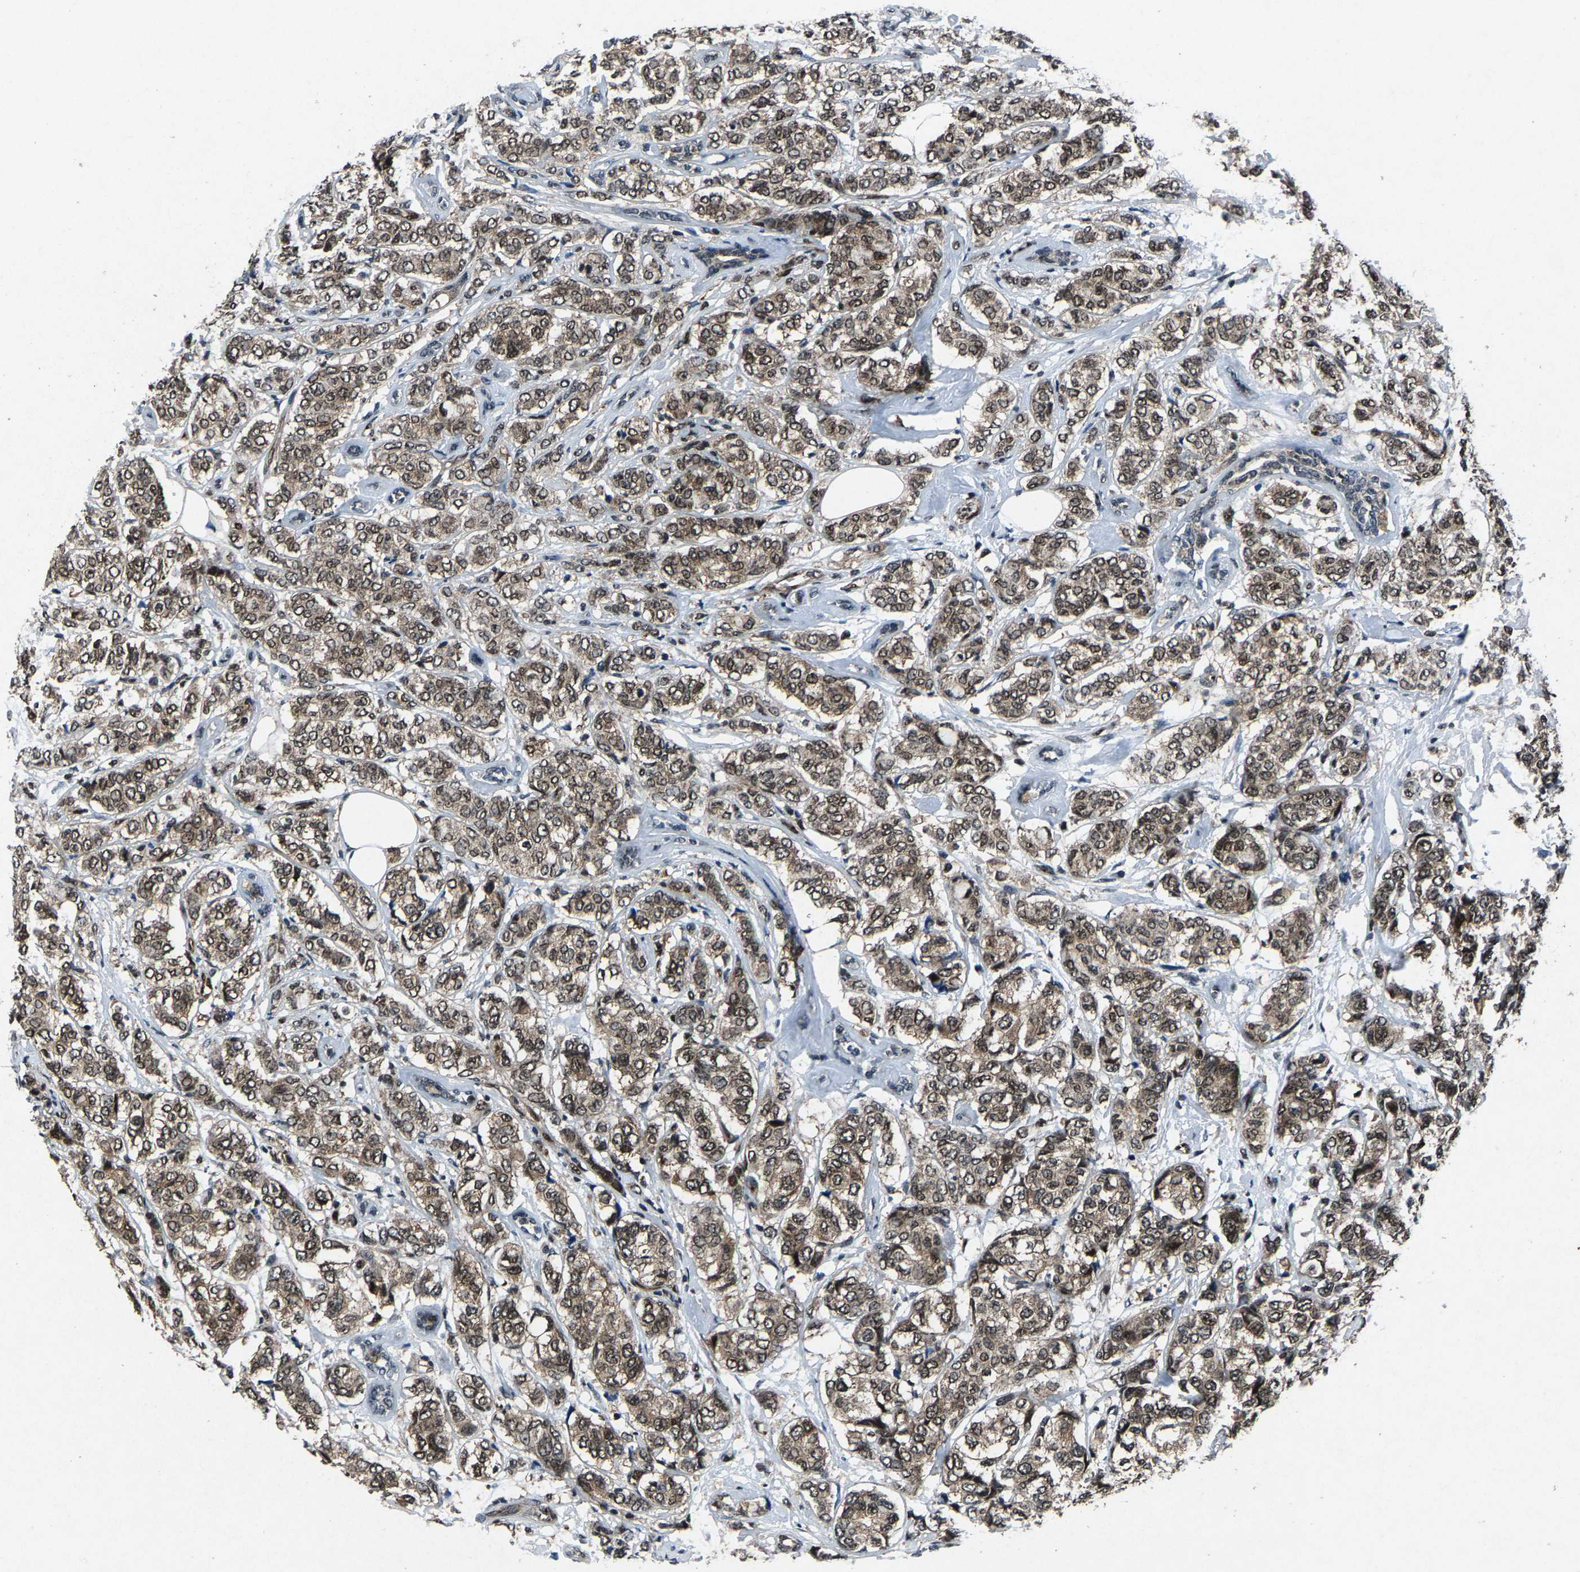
{"staining": {"intensity": "moderate", "quantity": ">75%", "location": "cytoplasmic/membranous,nuclear"}, "tissue": "breast cancer", "cell_type": "Tumor cells", "image_type": "cancer", "snomed": [{"axis": "morphology", "description": "Lobular carcinoma"}, {"axis": "topography", "description": "Breast"}], "caption": "The histopathology image displays staining of lobular carcinoma (breast), revealing moderate cytoplasmic/membranous and nuclear protein staining (brown color) within tumor cells.", "gene": "ATXN3", "patient": {"sex": "female", "age": 60}}